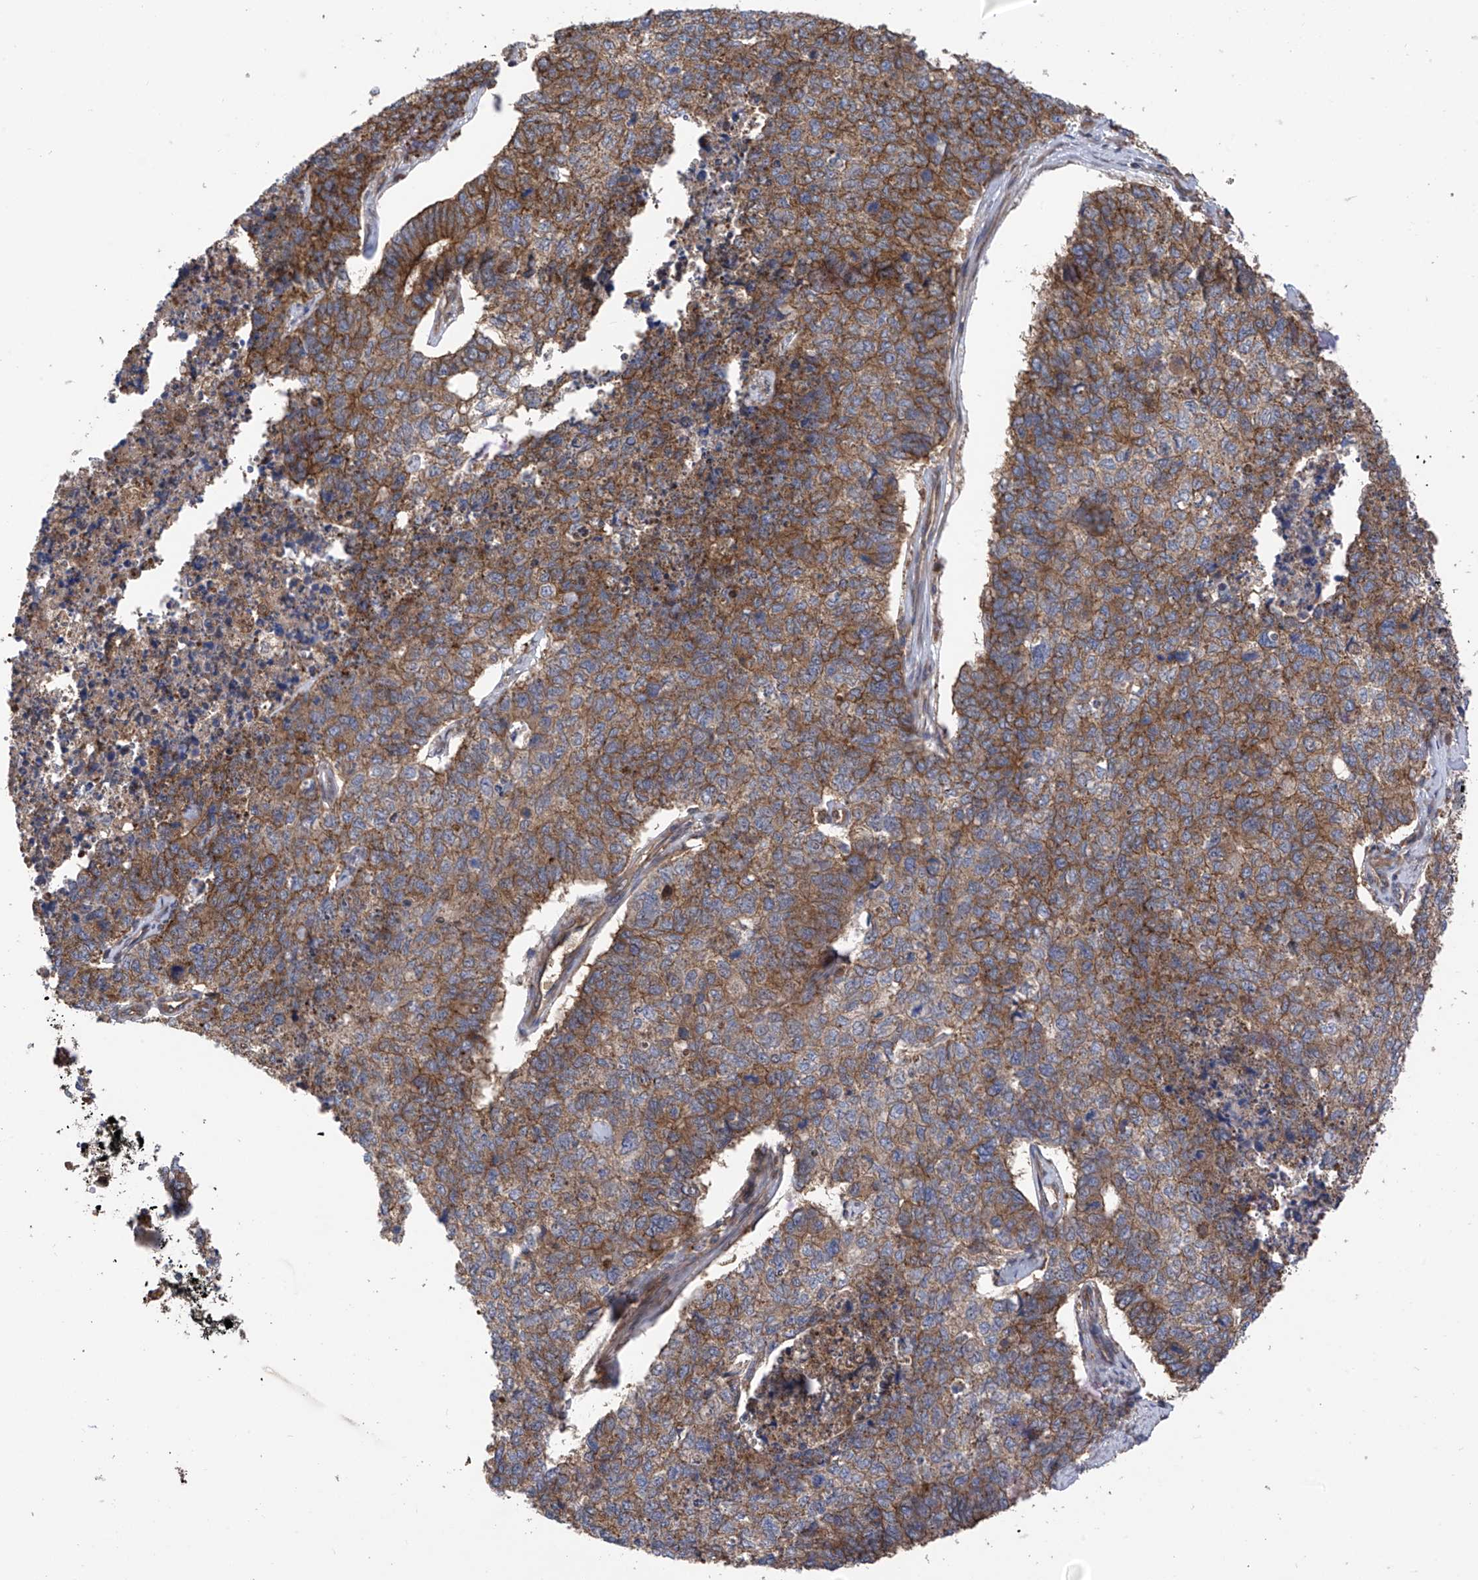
{"staining": {"intensity": "moderate", "quantity": ">75%", "location": "cytoplasmic/membranous"}, "tissue": "cervical cancer", "cell_type": "Tumor cells", "image_type": "cancer", "snomed": [{"axis": "morphology", "description": "Squamous cell carcinoma, NOS"}, {"axis": "topography", "description": "Cervix"}], "caption": "Tumor cells show moderate cytoplasmic/membranous expression in about >75% of cells in cervical cancer (squamous cell carcinoma). (DAB = brown stain, brightfield microscopy at high magnification).", "gene": "CHPF", "patient": {"sex": "female", "age": 63}}